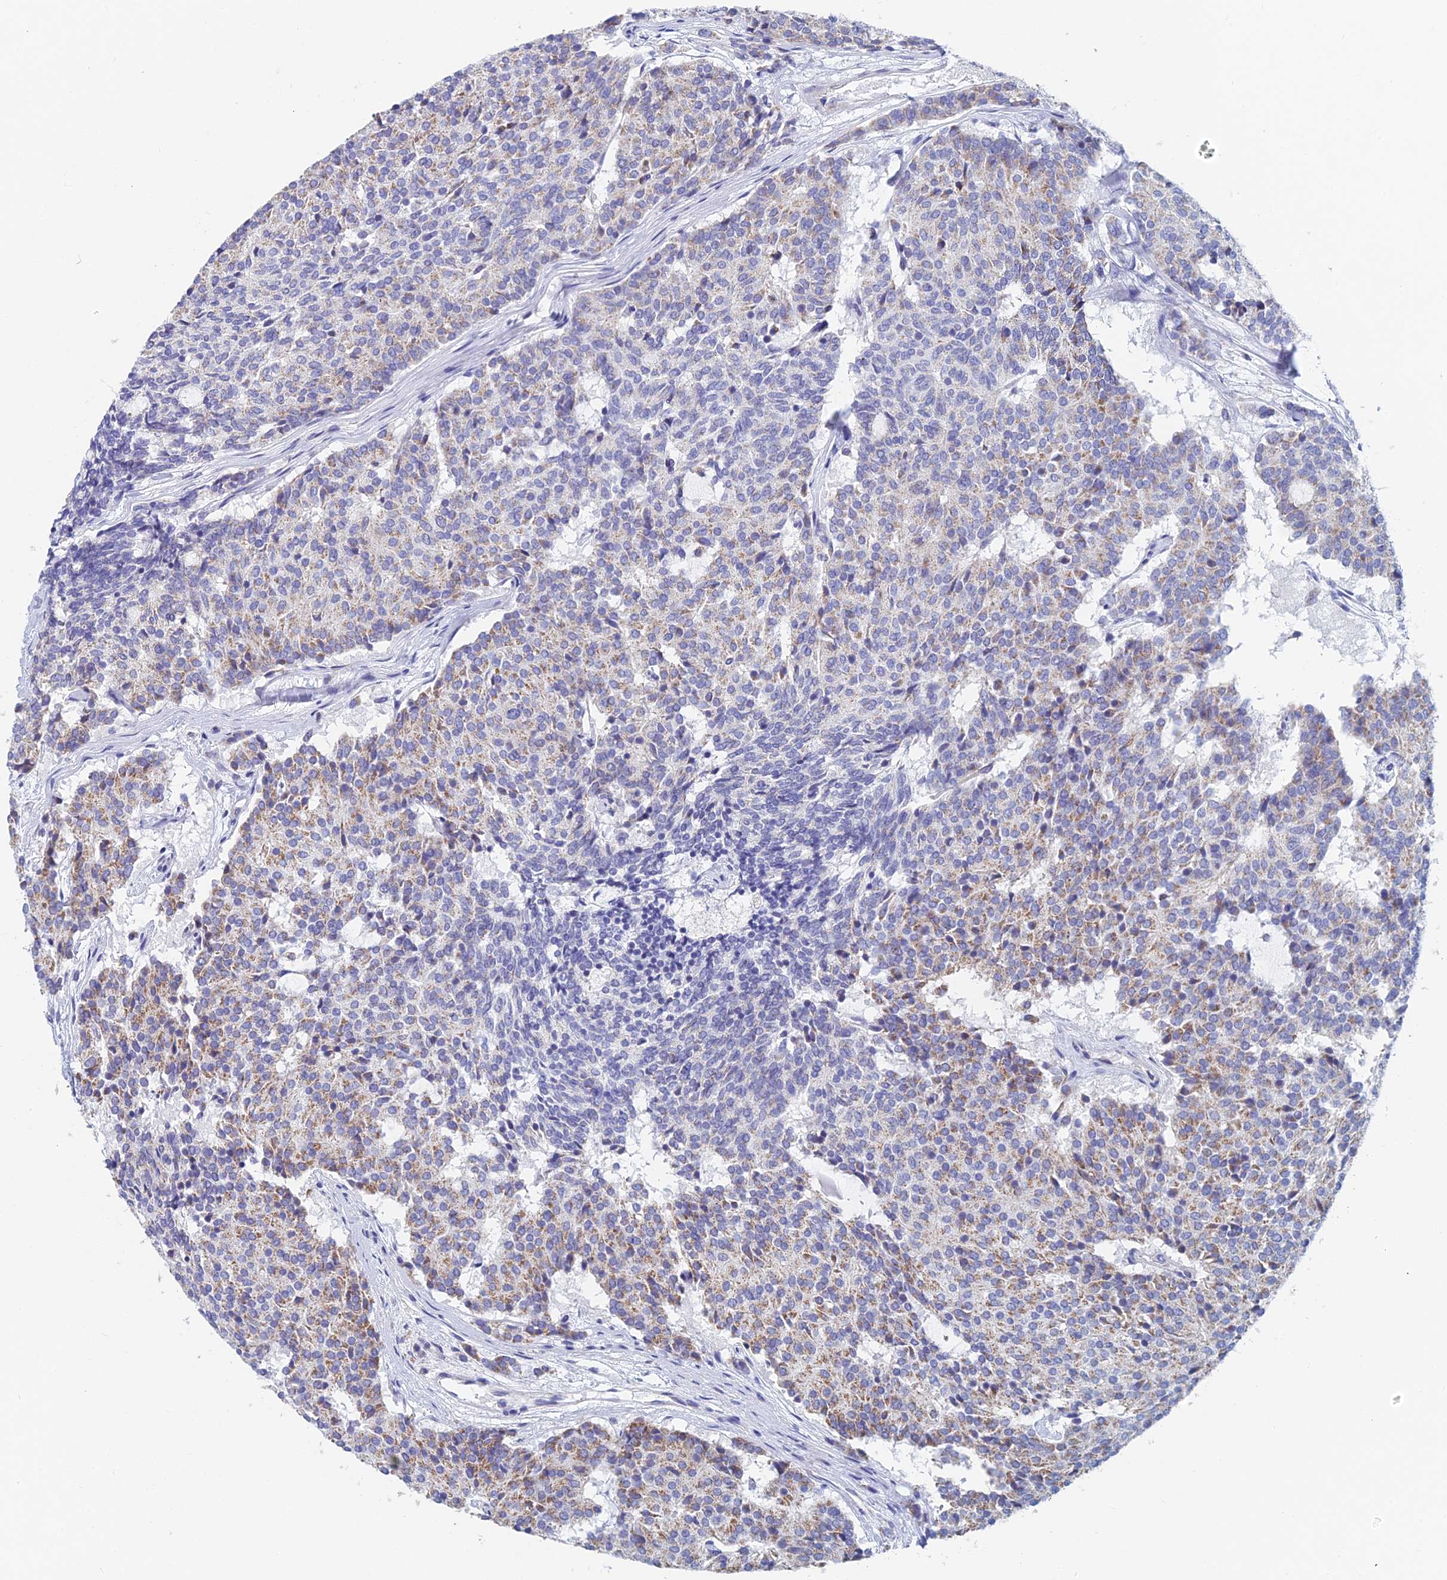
{"staining": {"intensity": "moderate", "quantity": "<25%", "location": "cytoplasmic/membranous"}, "tissue": "carcinoid", "cell_type": "Tumor cells", "image_type": "cancer", "snomed": [{"axis": "morphology", "description": "Carcinoid, malignant, NOS"}, {"axis": "topography", "description": "Pancreas"}], "caption": "Immunohistochemistry of carcinoid shows low levels of moderate cytoplasmic/membranous positivity in about <25% of tumor cells.", "gene": "ACSM1", "patient": {"sex": "female", "age": 54}}